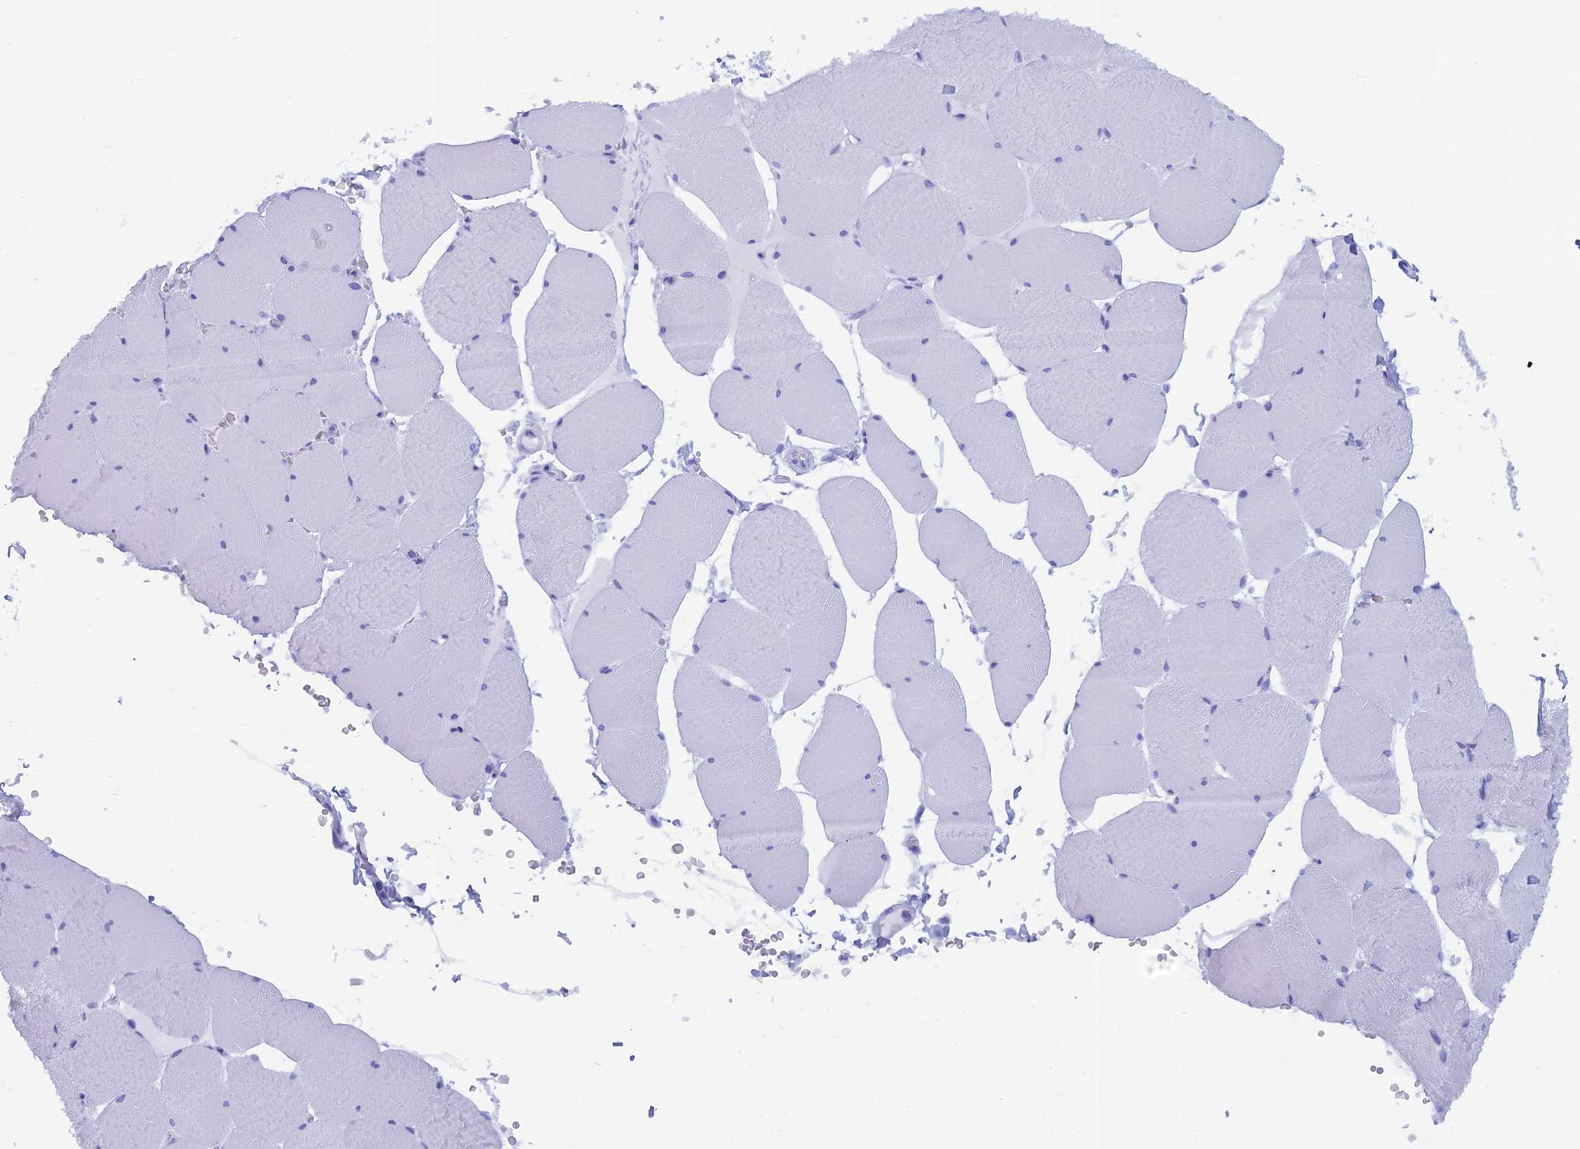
{"staining": {"intensity": "negative", "quantity": "none", "location": "none"}, "tissue": "skeletal muscle", "cell_type": "Myocytes", "image_type": "normal", "snomed": [{"axis": "morphology", "description": "Normal tissue, NOS"}, {"axis": "topography", "description": "Skeletal muscle"}, {"axis": "topography", "description": "Head-Neck"}], "caption": "The photomicrograph shows no significant staining in myocytes of skeletal muscle.", "gene": "CAPS", "patient": {"sex": "male", "age": 66}}